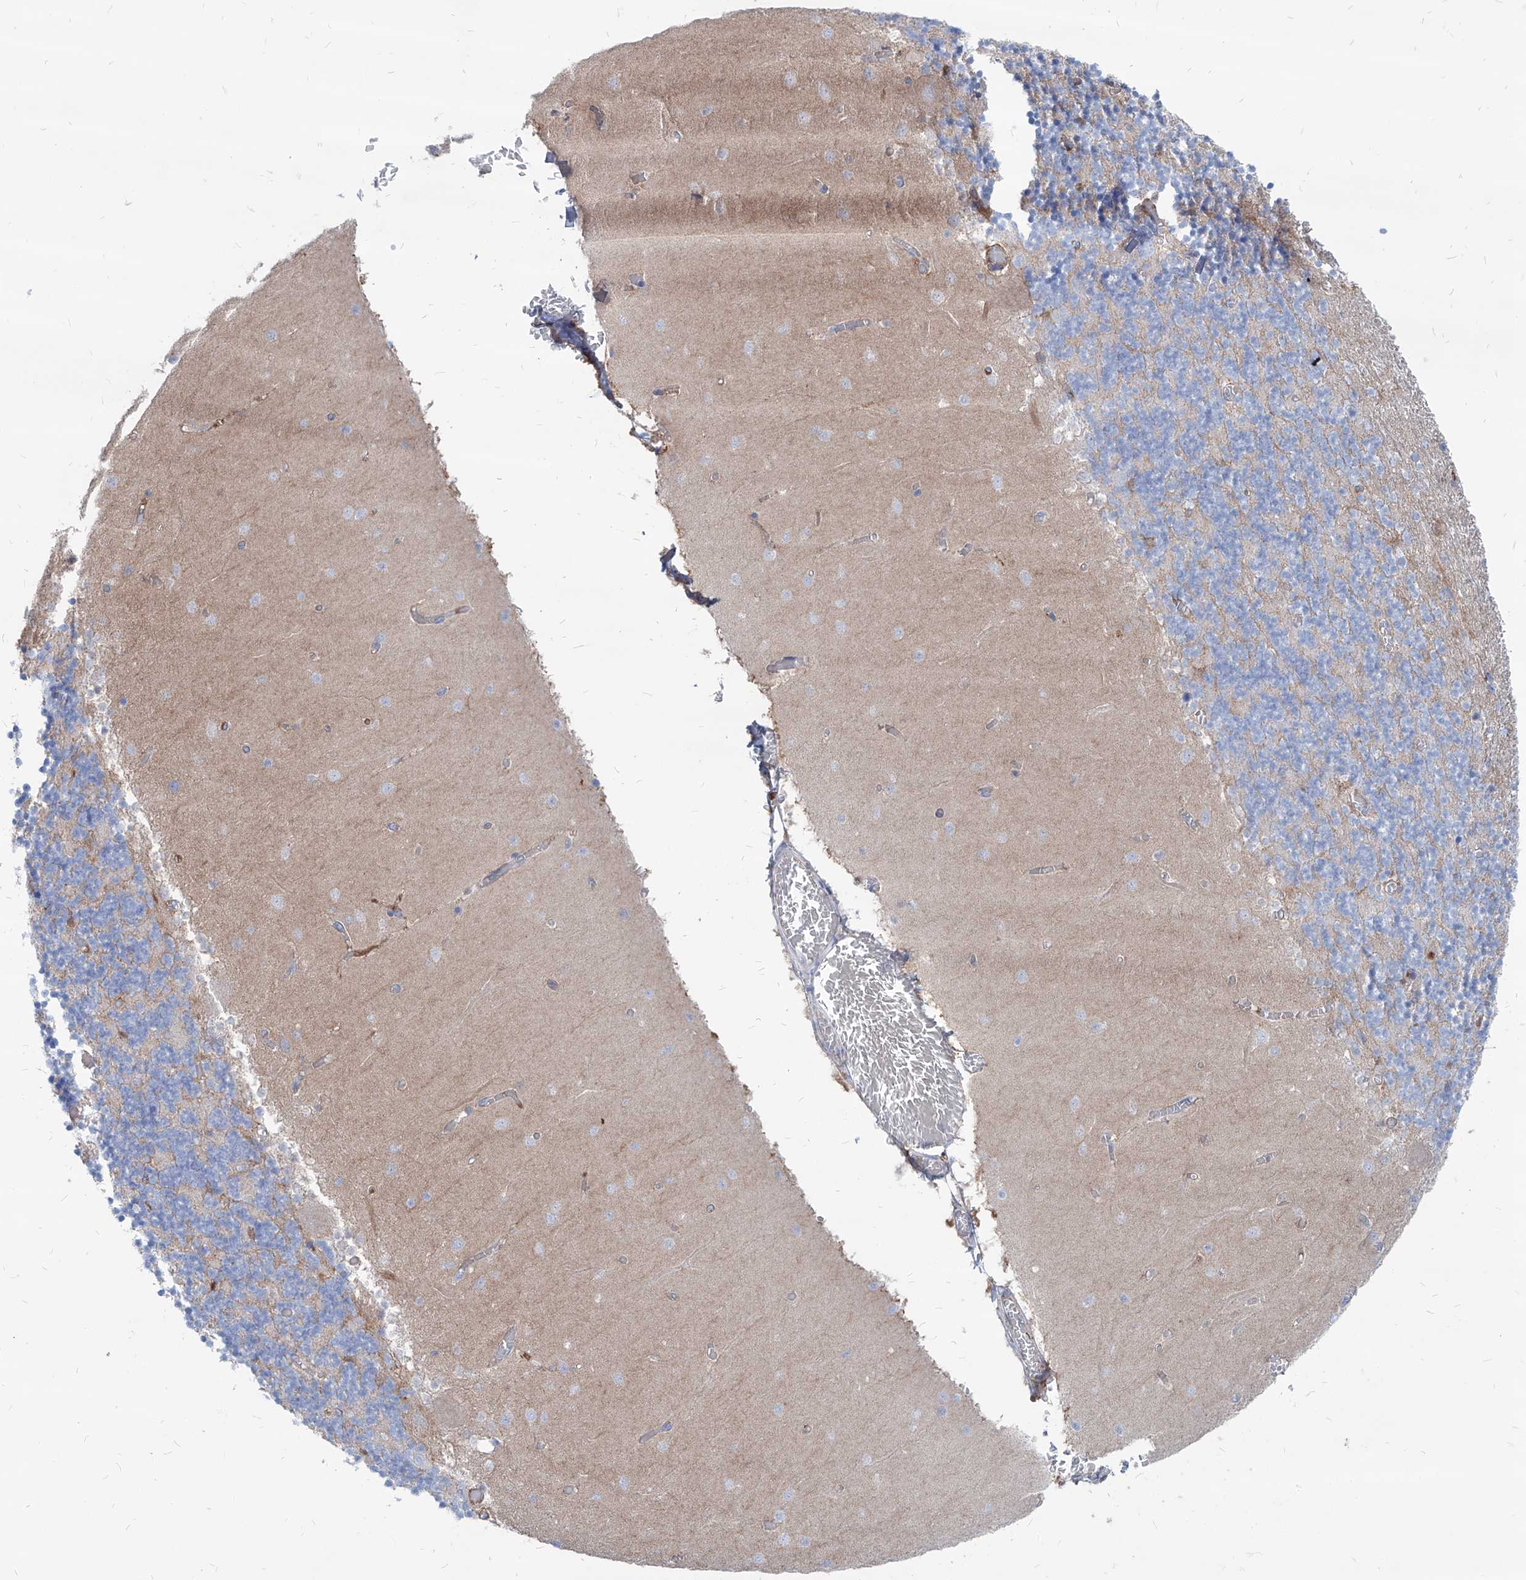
{"staining": {"intensity": "negative", "quantity": "none", "location": "none"}, "tissue": "cerebellum", "cell_type": "Cells in granular layer", "image_type": "normal", "snomed": [{"axis": "morphology", "description": "Normal tissue, NOS"}, {"axis": "topography", "description": "Cerebellum"}], "caption": "Normal cerebellum was stained to show a protein in brown. There is no significant staining in cells in granular layer.", "gene": "AKAP10", "patient": {"sex": "female", "age": 28}}